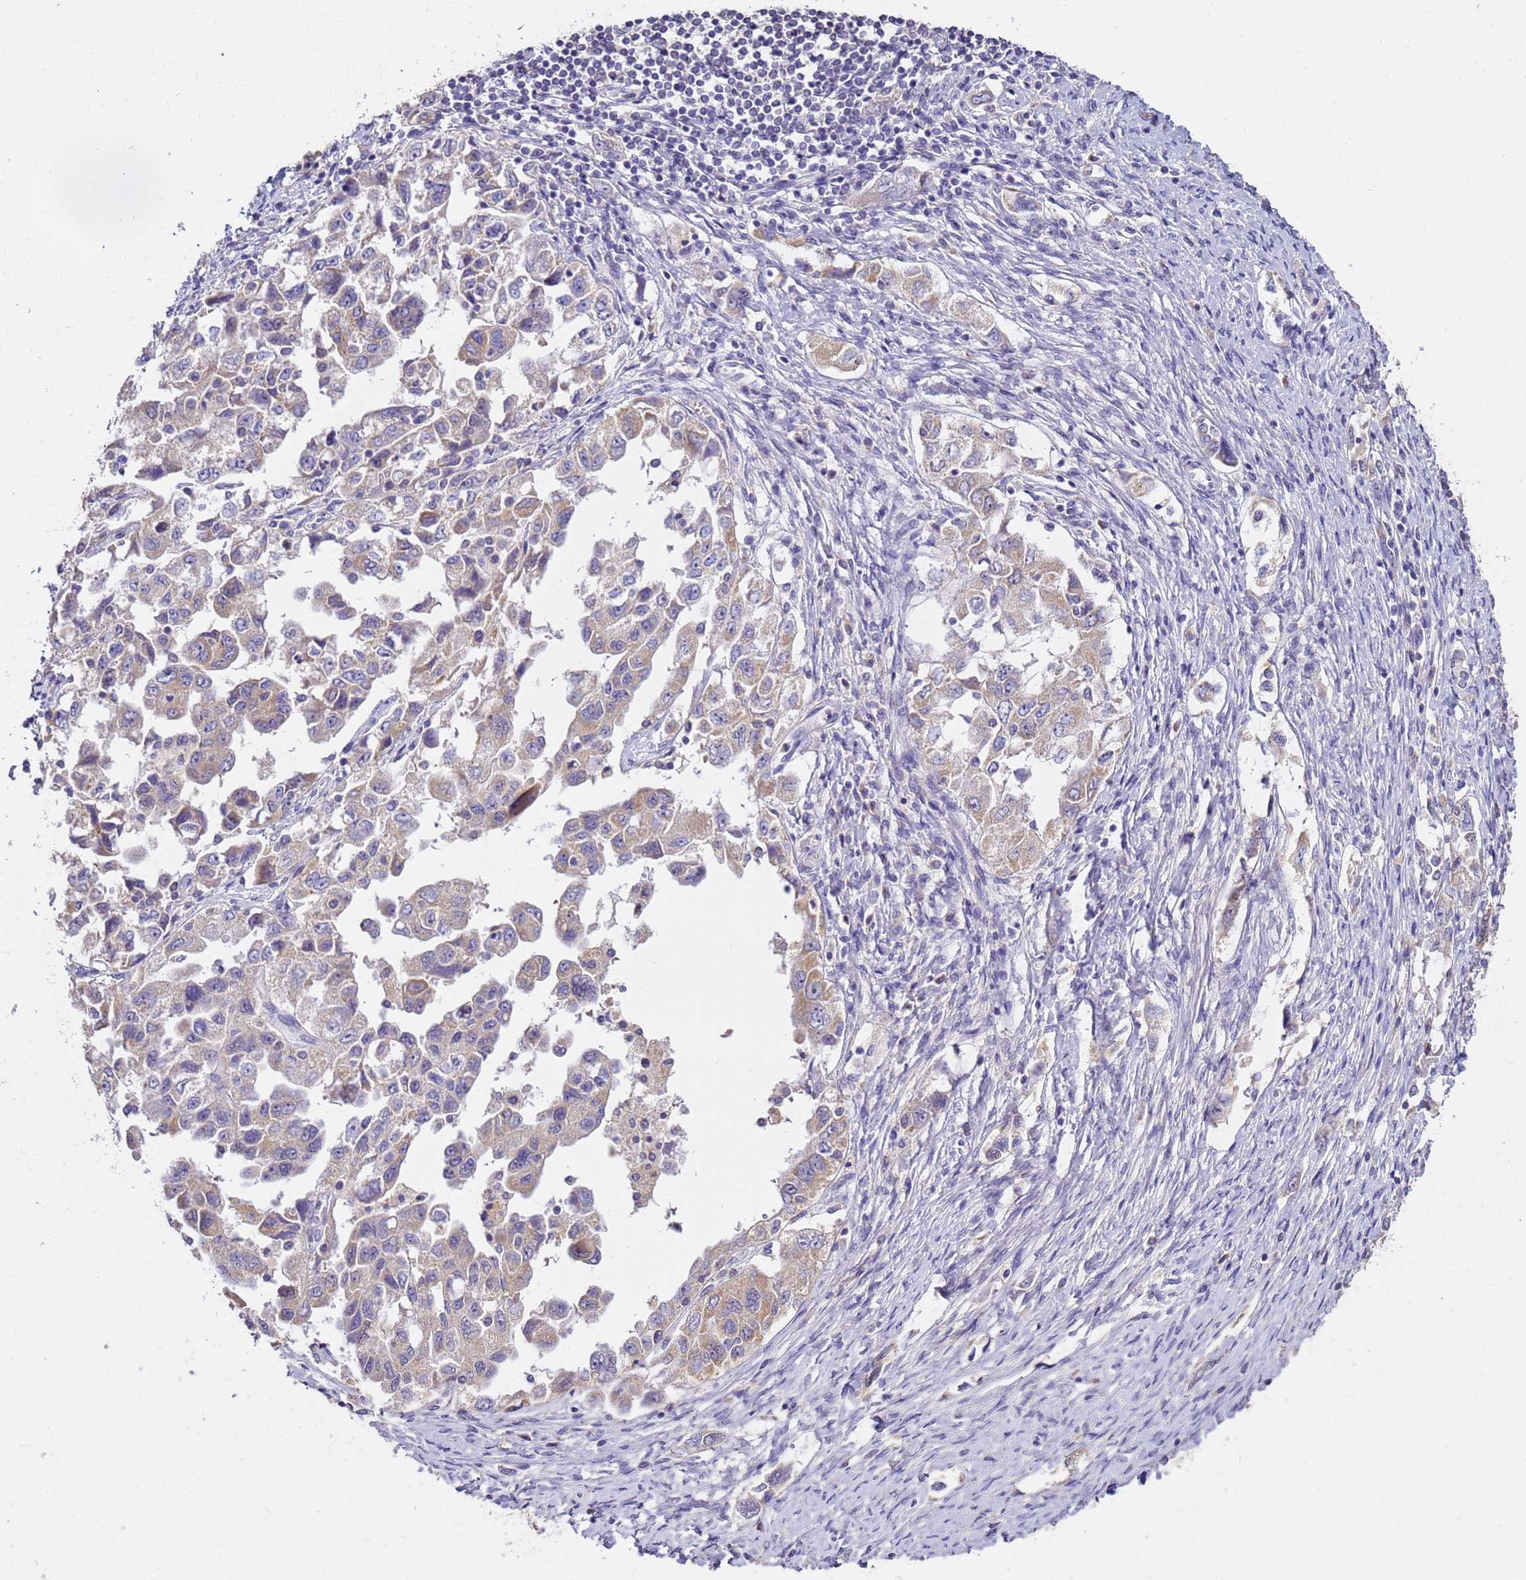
{"staining": {"intensity": "weak", "quantity": "<25%", "location": "cytoplasmic/membranous"}, "tissue": "ovarian cancer", "cell_type": "Tumor cells", "image_type": "cancer", "snomed": [{"axis": "morphology", "description": "Carcinoma, NOS"}, {"axis": "morphology", "description": "Cystadenocarcinoma, serous, NOS"}, {"axis": "topography", "description": "Ovary"}], "caption": "Immunohistochemical staining of ovarian cancer (carcinoma) shows no significant staining in tumor cells. Brightfield microscopy of immunohistochemistry (IHC) stained with DAB (3,3'-diaminobenzidine) (brown) and hematoxylin (blue), captured at high magnification.", "gene": "ARL8B", "patient": {"sex": "female", "age": 69}}